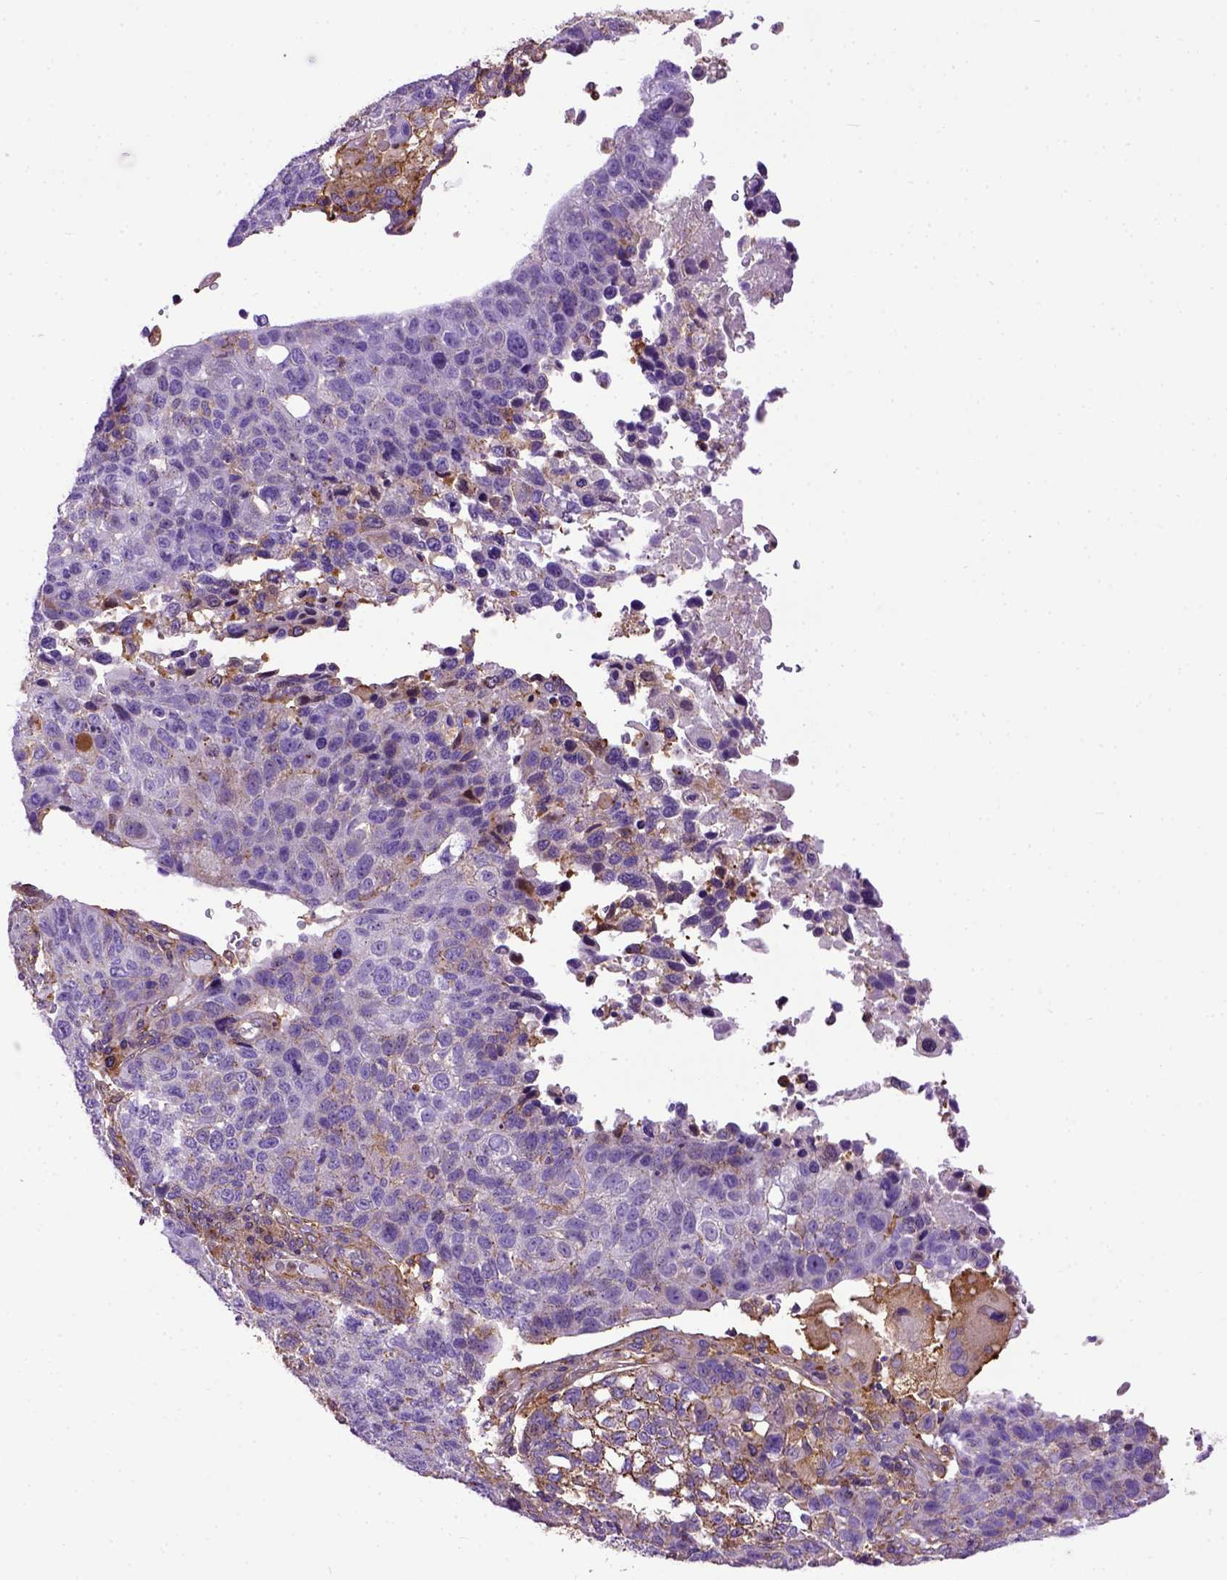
{"staining": {"intensity": "negative", "quantity": "none", "location": "none"}, "tissue": "lung cancer", "cell_type": "Tumor cells", "image_type": "cancer", "snomed": [{"axis": "morphology", "description": "Squamous cell carcinoma, NOS"}, {"axis": "topography", "description": "Lymph node"}, {"axis": "topography", "description": "Lung"}], "caption": "An image of human squamous cell carcinoma (lung) is negative for staining in tumor cells. The staining was performed using DAB (3,3'-diaminobenzidine) to visualize the protein expression in brown, while the nuclei were stained in blue with hematoxylin (Magnification: 20x).", "gene": "MVP", "patient": {"sex": "male", "age": 61}}